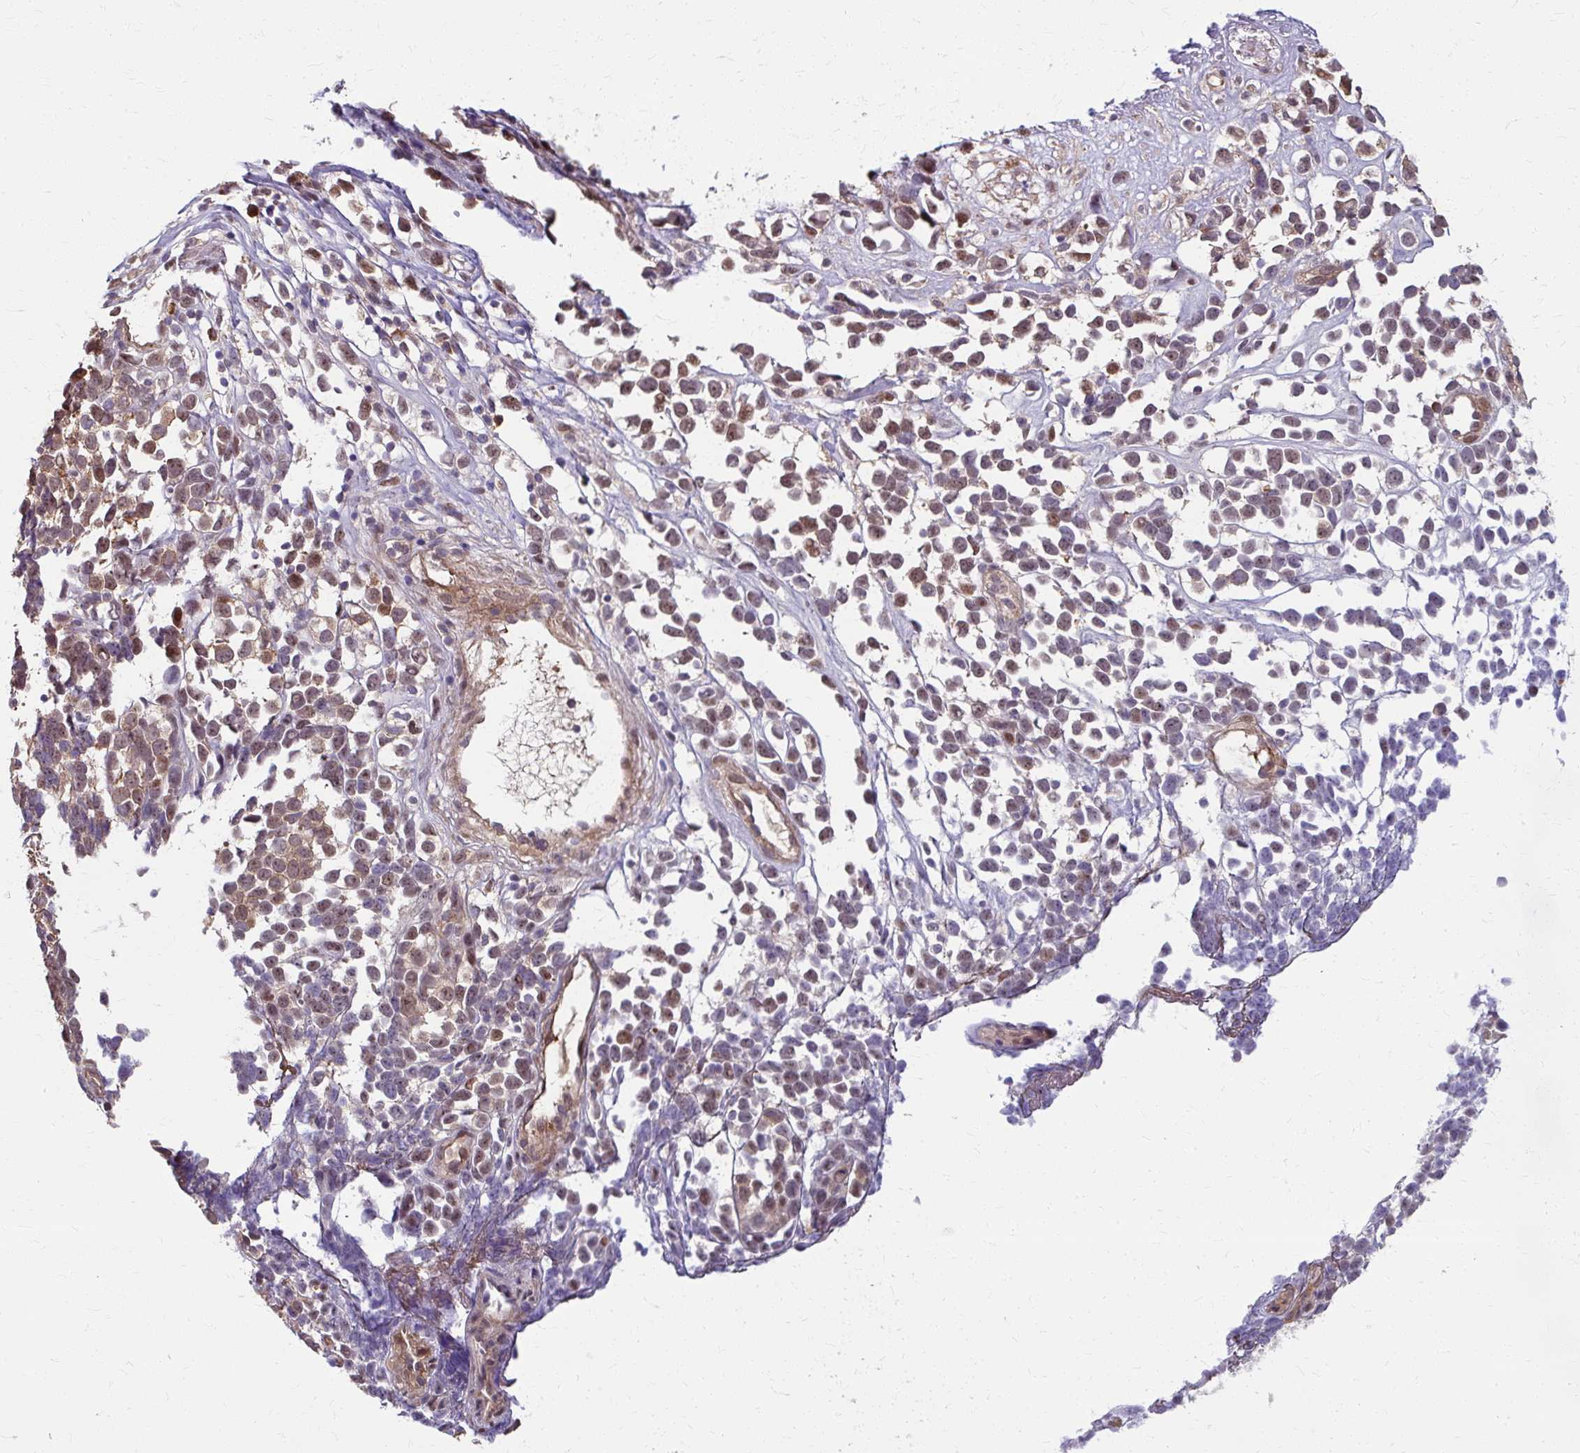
{"staining": {"intensity": "moderate", "quantity": ">75%", "location": "cytoplasmic/membranous,nuclear"}, "tissue": "melanoma", "cell_type": "Tumor cells", "image_type": "cancer", "snomed": [{"axis": "morphology", "description": "Malignant melanoma, NOS"}, {"axis": "topography", "description": "Nose, NOS"}], "caption": "Brown immunohistochemical staining in human melanoma exhibits moderate cytoplasmic/membranous and nuclear staining in about >75% of tumor cells.", "gene": "ZNF555", "patient": {"sex": "female", "age": 48}}